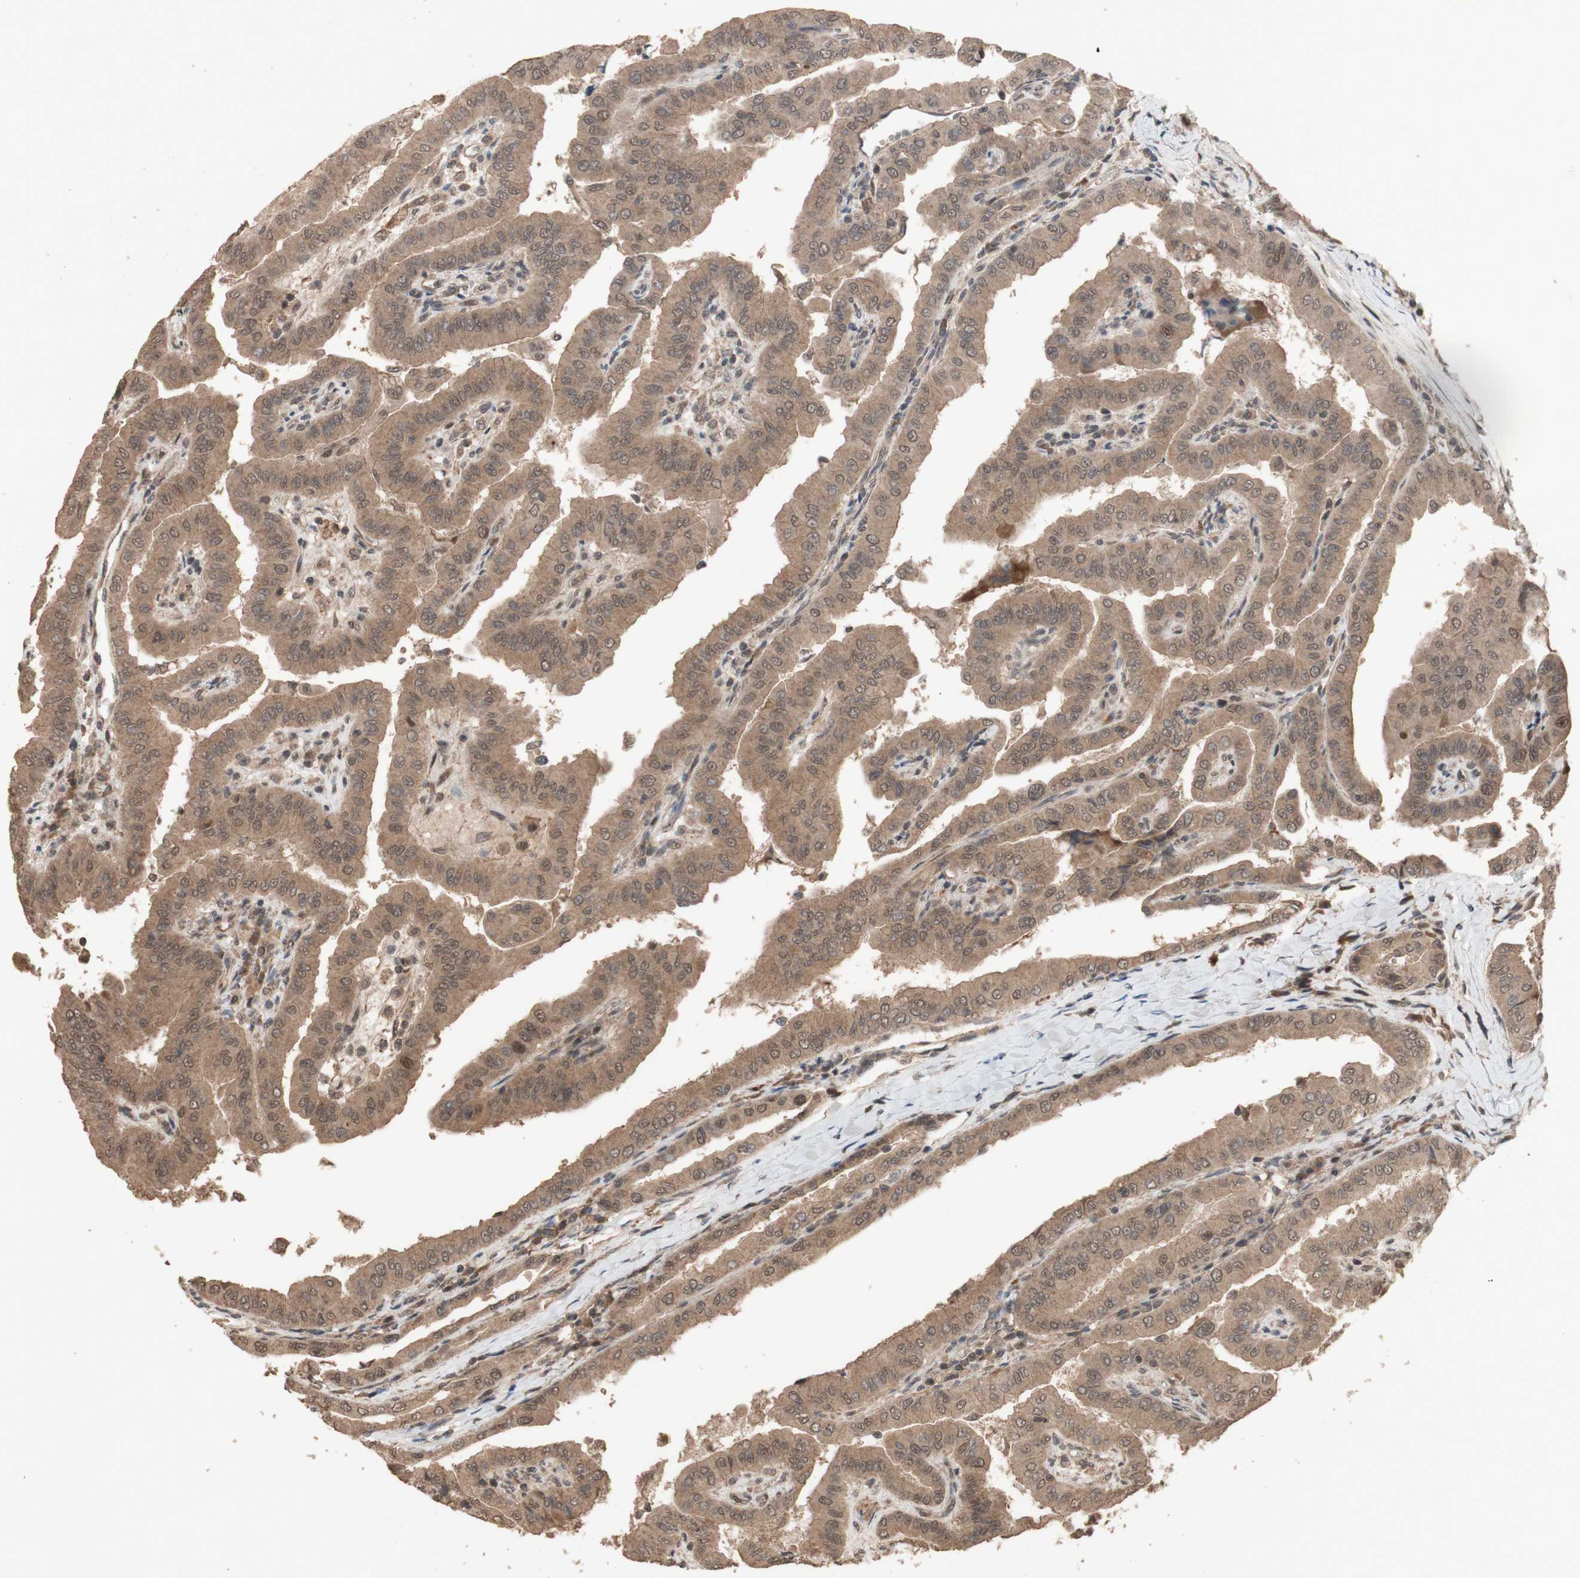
{"staining": {"intensity": "moderate", "quantity": ">75%", "location": "cytoplasmic/membranous"}, "tissue": "thyroid cancer", "cell_type": "Tumor cells", "image_type": "cancer", "snomed": [{"axis": "morphology", "description": "Papillary adenocarcinoma, NOS"}, {"axis": "topography", "description": "Thyroid gland"}], "caption": "Human thyroid cancer stained with a brown dye exhibits moderate cytoplasmic/membranous positive positivity in approximately >75% of tumor cells.", "gene": "KANSL1", "patient": {"sex": "male", "age": 33}}